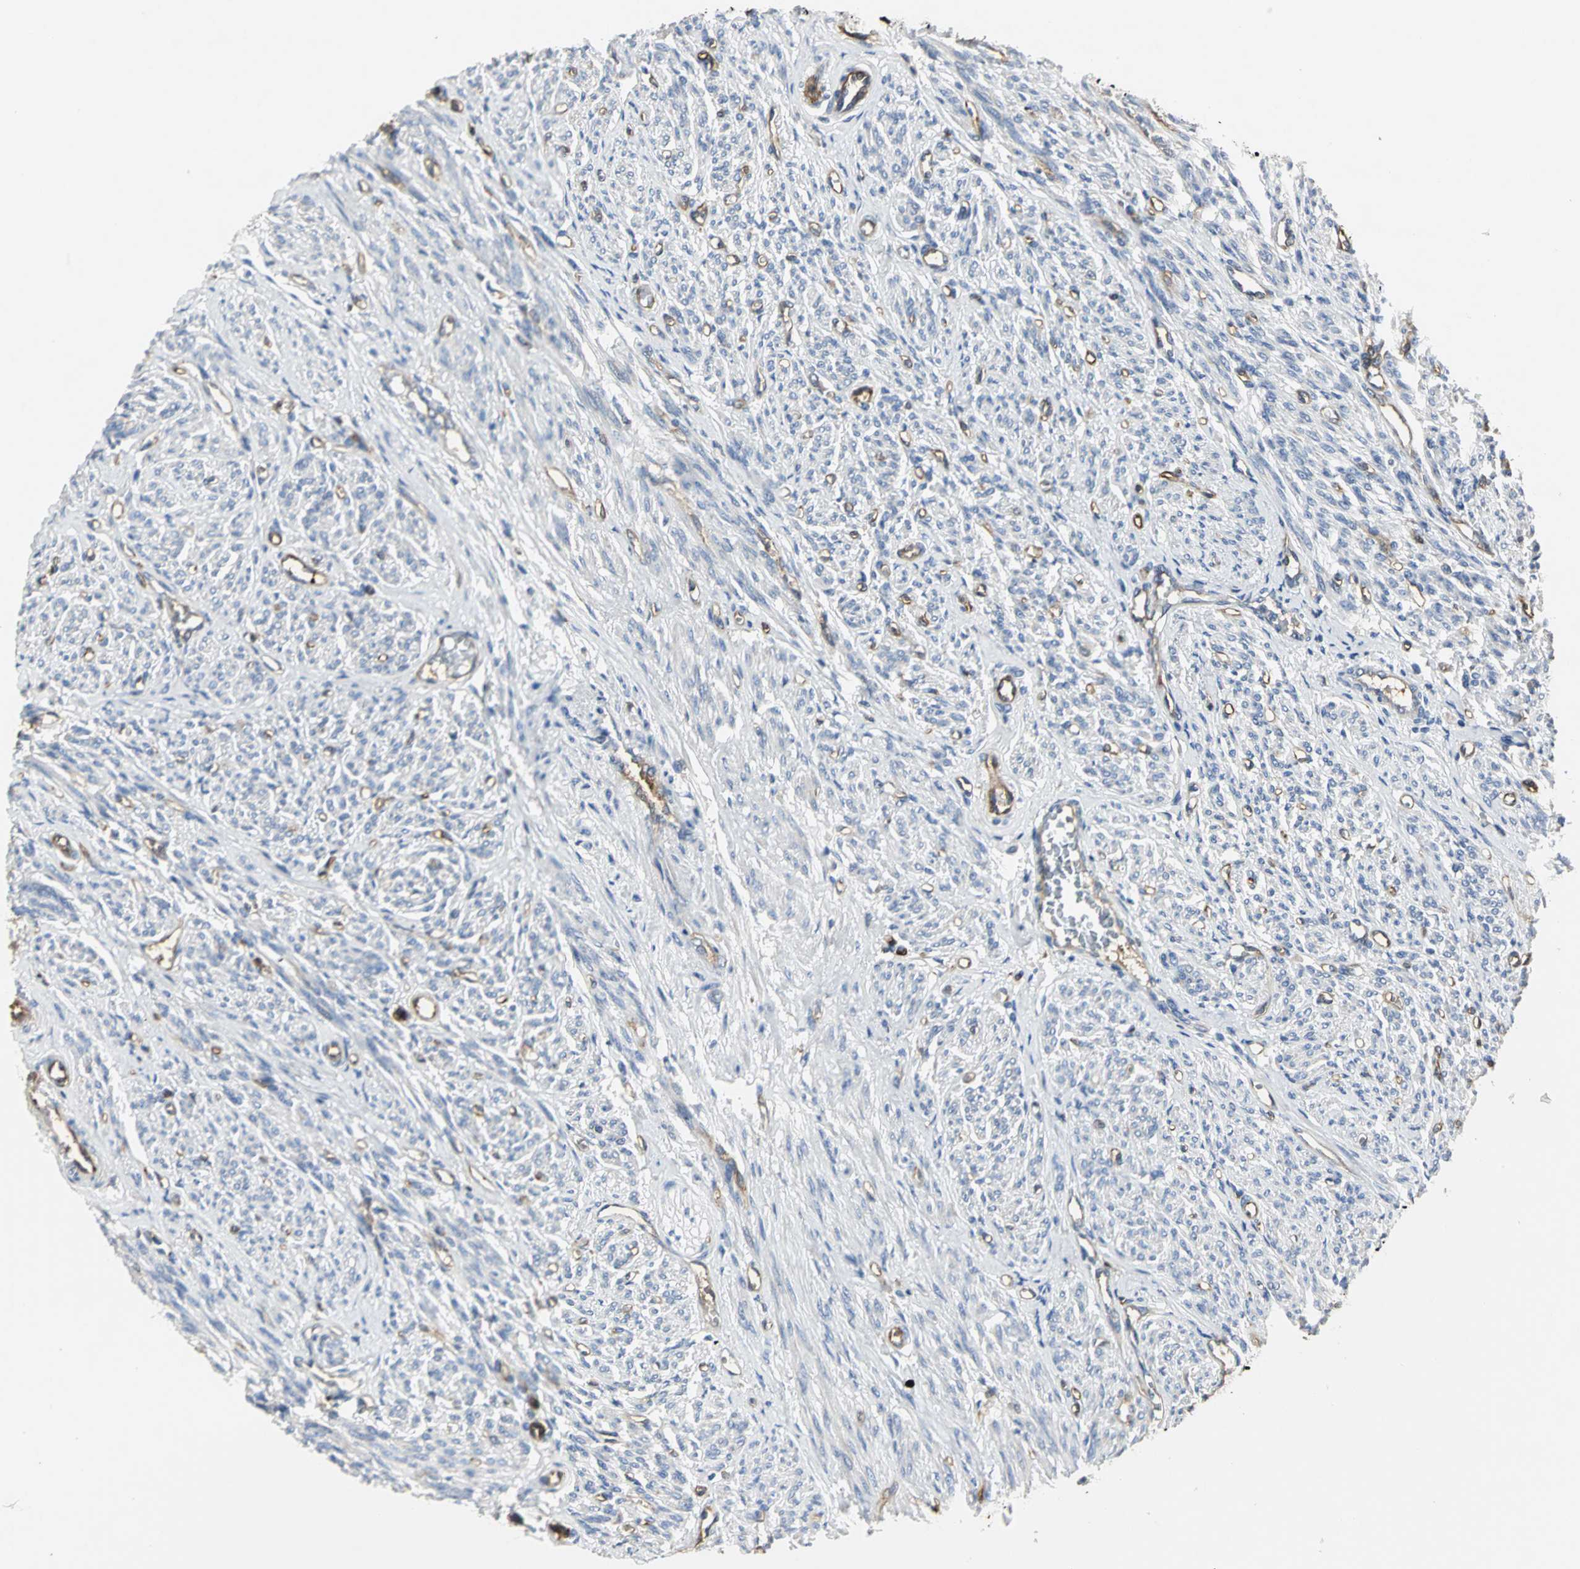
{"staining": {"intensity": "moderate", "quantity": "<25%", "location": "cytoplasmic/membranous"}, "tissue": "smooth muscle", "cell_type": "Smooth muscle cells", "image_type": "normal", "snomed": [{"axis": "morphology", "description": "Normal tissue, NOS"}, {"axis": "topography", "description": "Smooth muscle"}], "caption": "A high-resolution micrograph shows immunohistochemistry (IHC) staining of unremarkable smooth muscle, which exhibits moderate cytoplasmic/membranous positivity in about <25% of smooth muscle cells. Immunohistochemistry (ihc) stains the protein of interest in brown and the nuclei are stained blue.", "gene": "CHRNB1", "patient": {"sex": "female", "age": 65}}